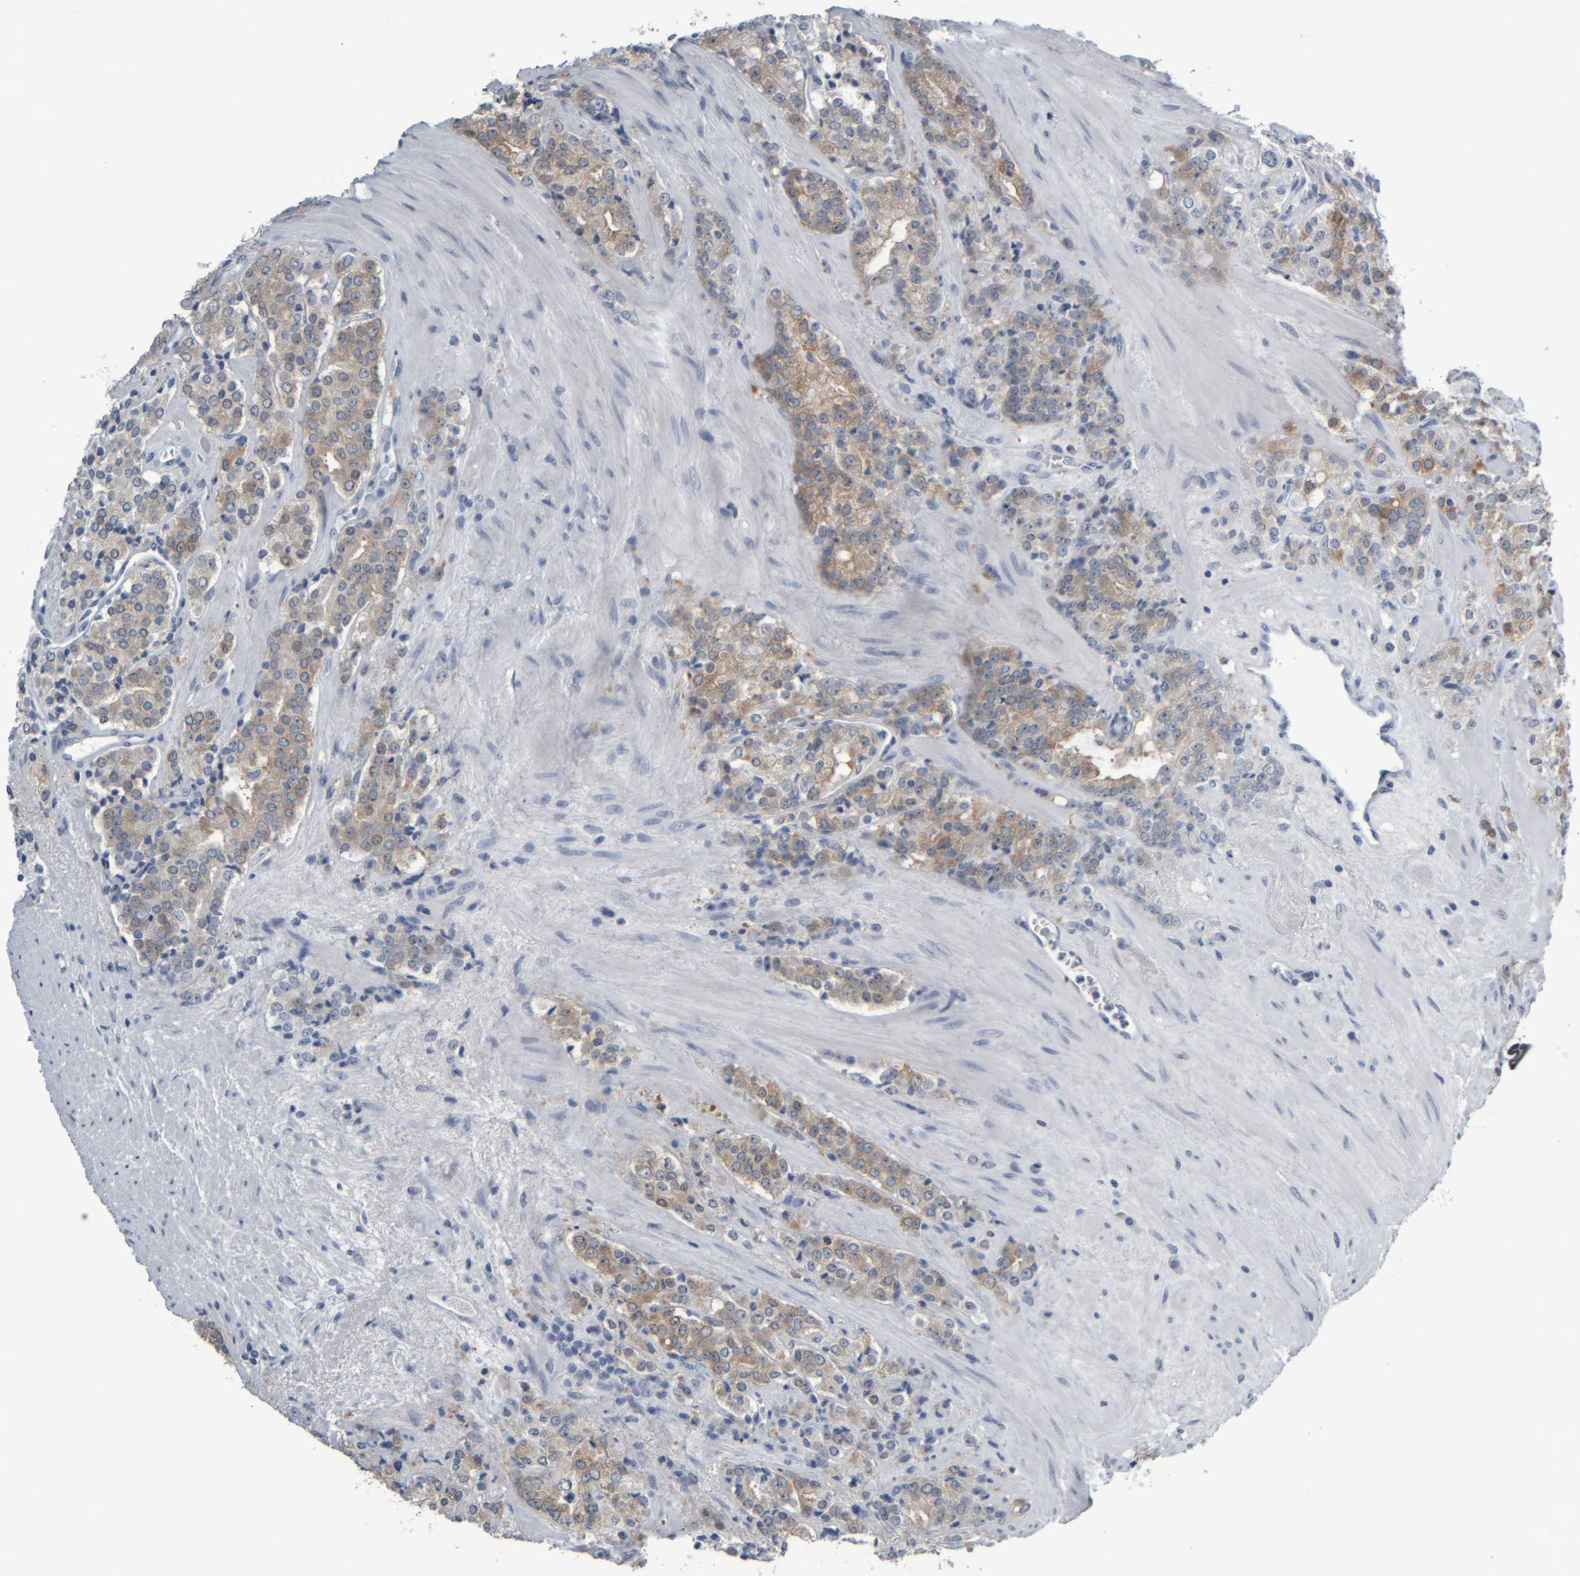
{"staining": {"intensity": "weak", "quantity": "25%-75%", "location": "cytoplasmic/membranous"}, "tissue": "prostate cancer", "cell_type": "Tumor cells", "image_type": "cancer", "snomed": [{"axis": "morphology", "description": "Adenocarcinoma, High grade"}, {"axis": "topography", "description": "Prostate"}], "caption": "Protein analysis of prostate cancer (adenocarcinoma (high-grade)) tissue demonstrates weak cytoplasmic/membranous expression in about 25%-75% of tumor cells. (IHC, brightfield microscopy, high magnification).", "gene": "COL14A1", "patient": {"sex": "male", "age": 71}}